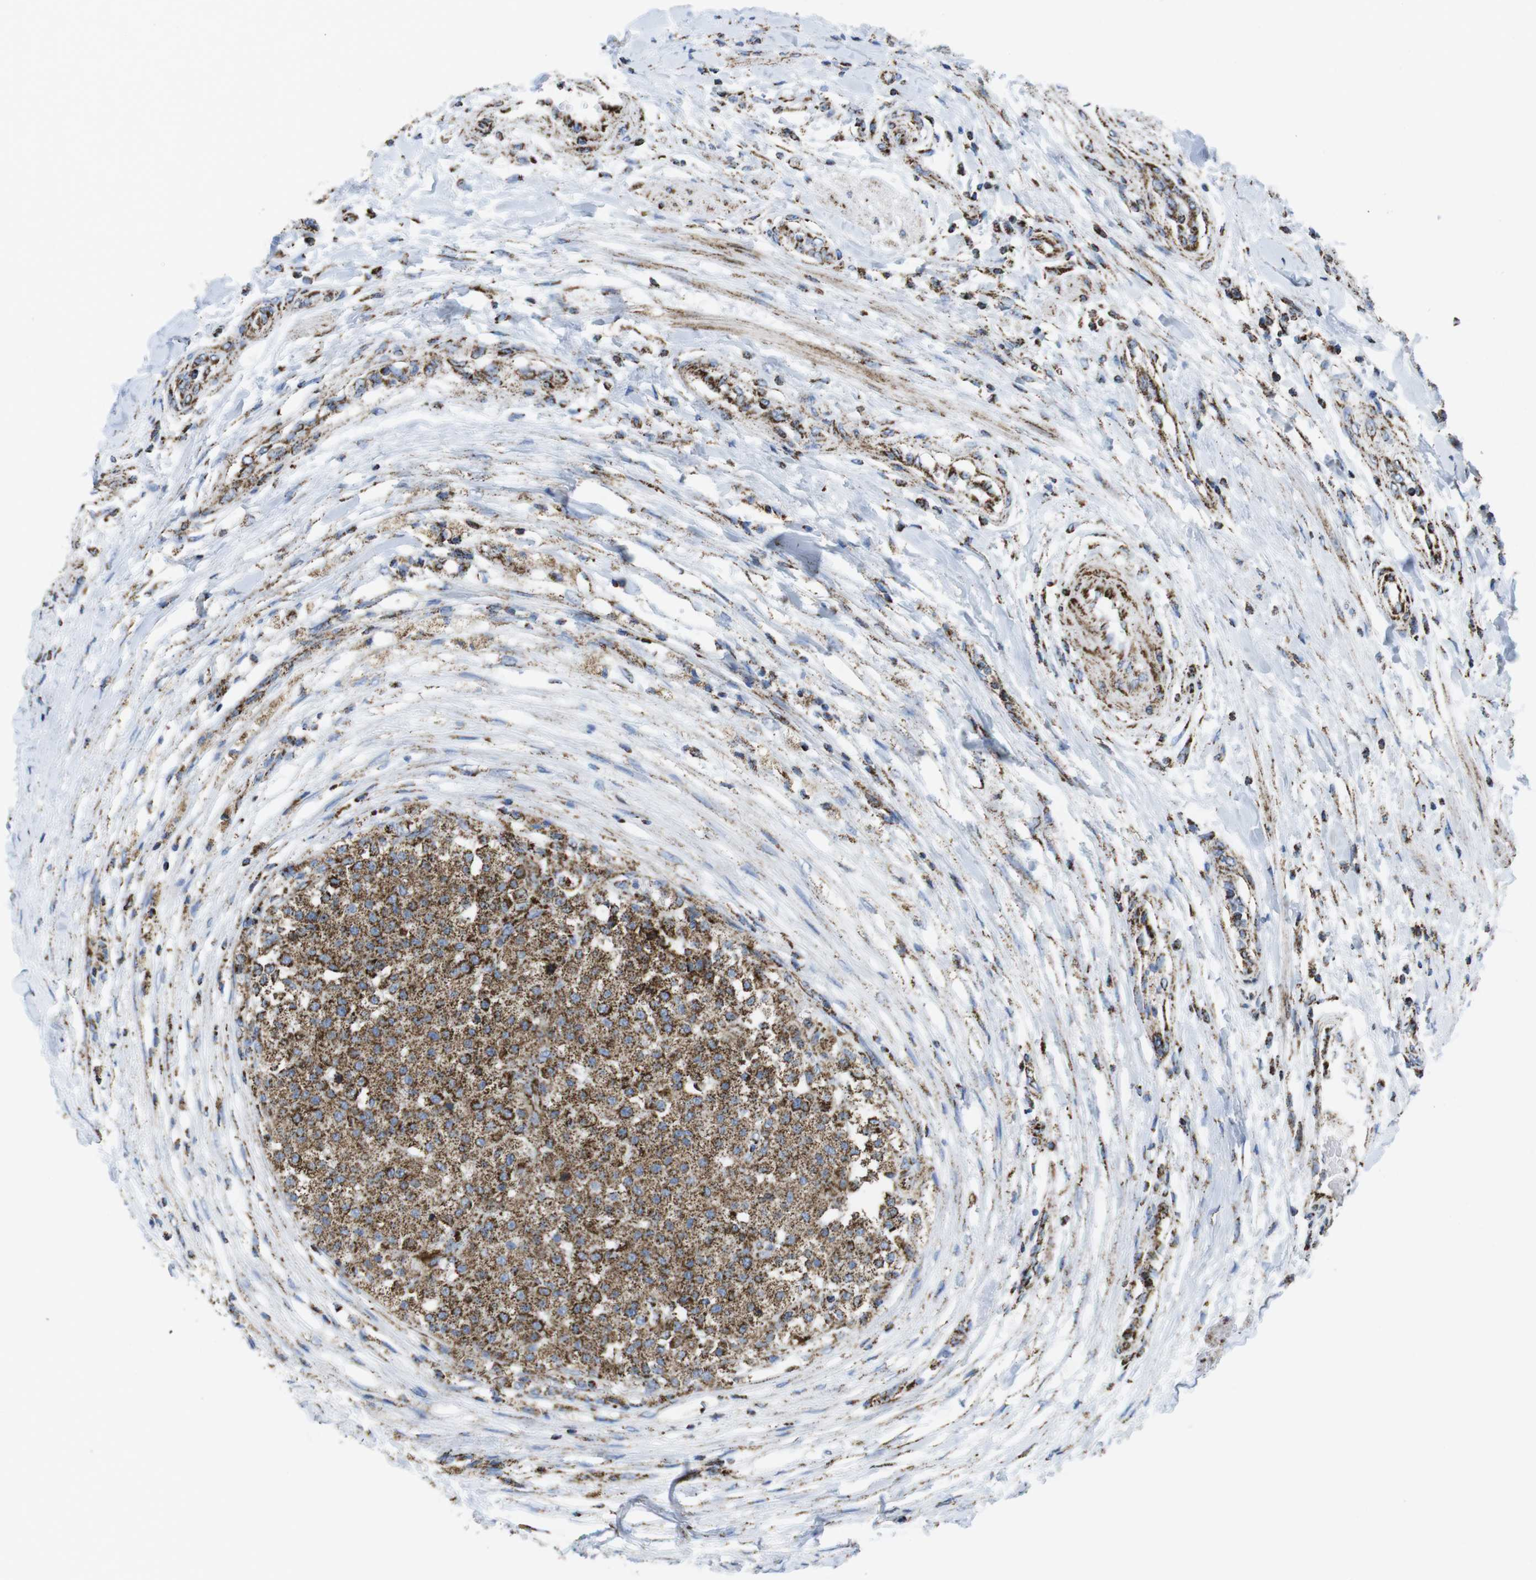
{"staining": {"intensity": "moderate", "quantity": ">75%", "location": "cytoplasmic/membranous"}, "tissue": "testis cancer", "cell_type": "Tumor cells", "image_type": "cancer", "snomed": [{"axis": "morphology", "description": "Seminoma, NOS"}, {"axis": "topography", "description": "Testis"}], "caption": "DAB immunohistochemical staining of human testis cancer (seminoma) shows moderate cytoplasmic/membranous protein expression in approximately >75% of tumor cells.", "gene": "ATP5PO", "patient": {"sex": "male", "age": 59}}